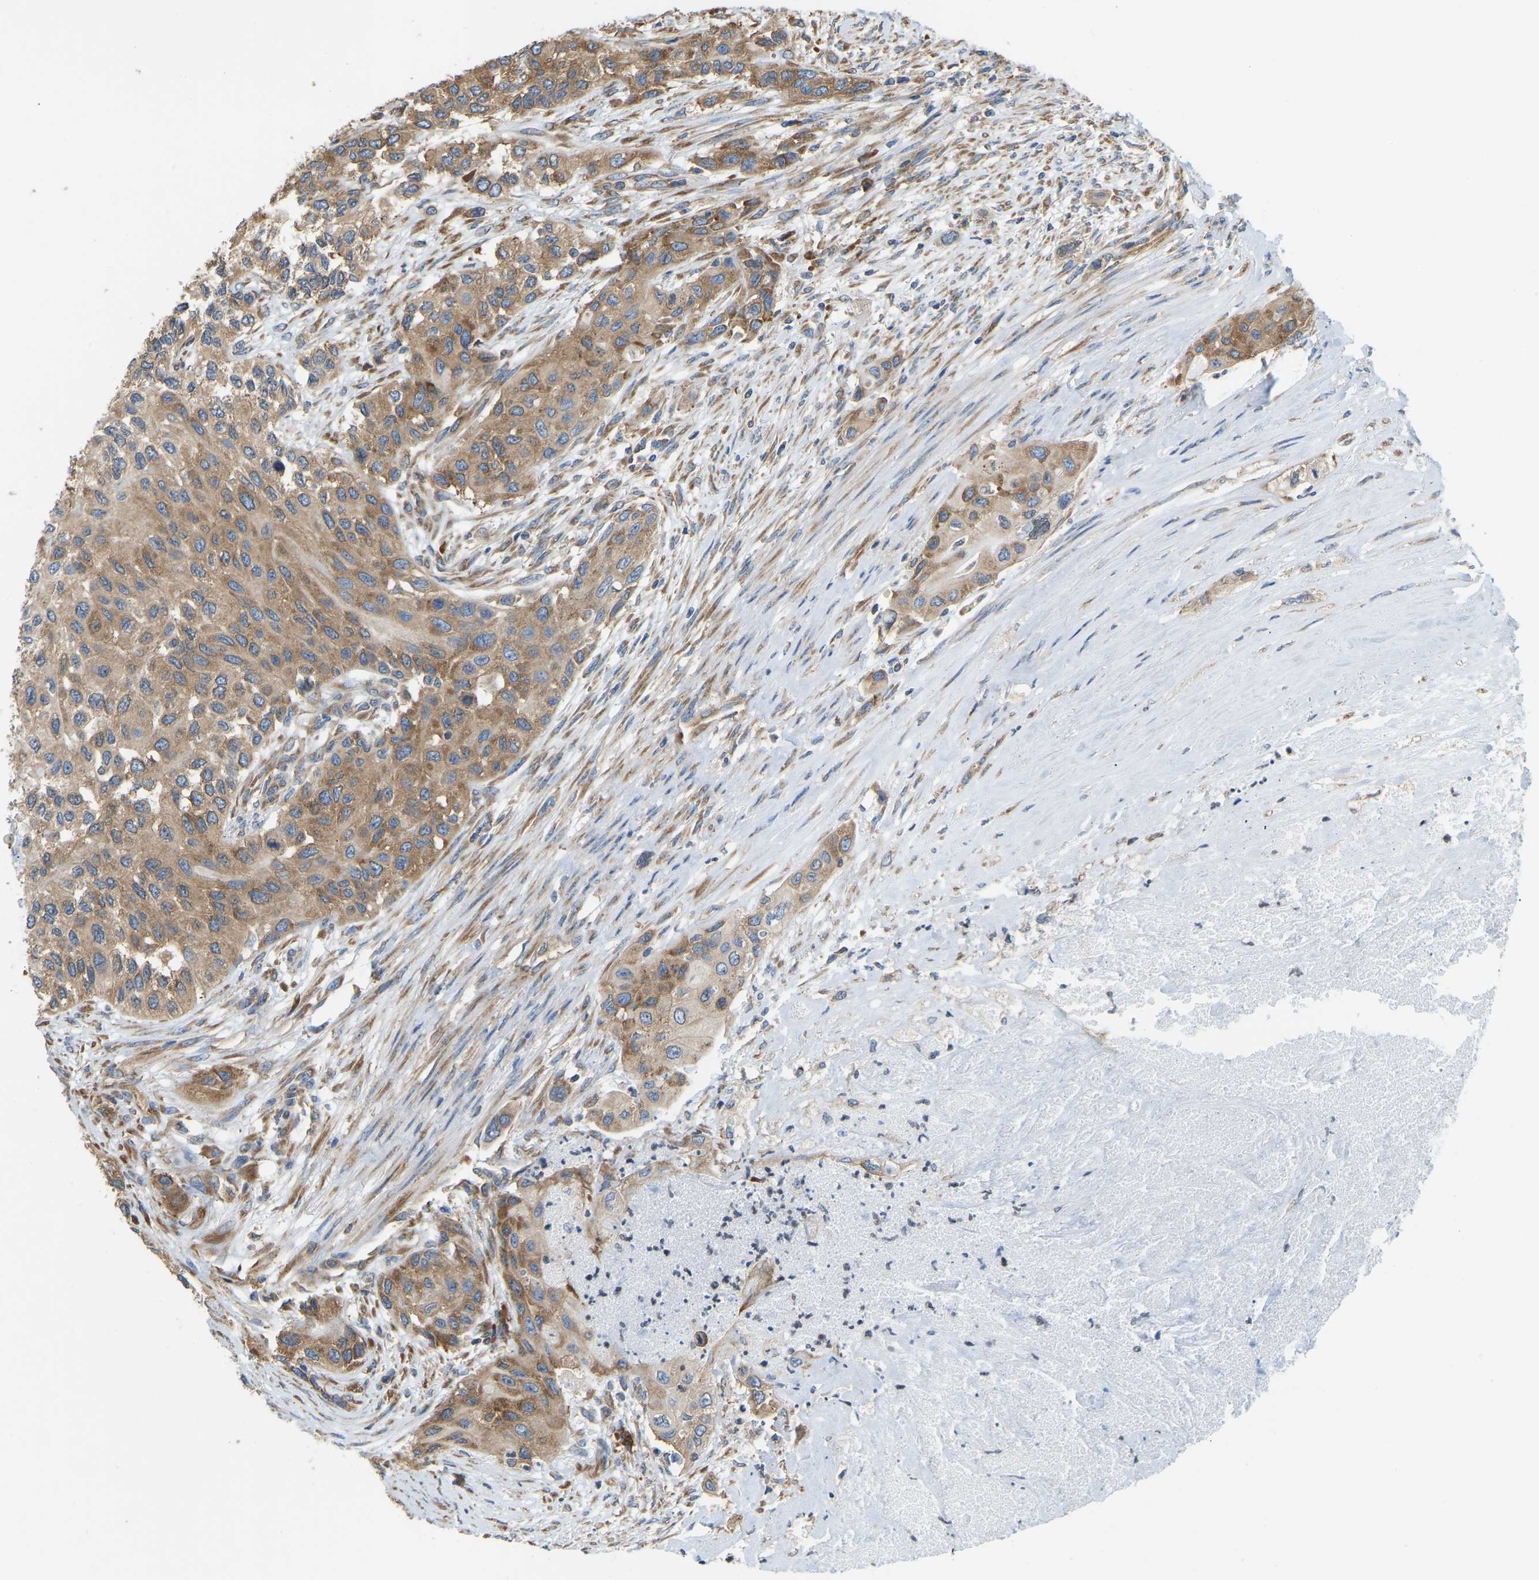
{"staining": {"intensity": "moderate", "quantity": ">75%", "location": "cytoplasmic/membranous"}, "tissue": "urothelial cancer", "cell_type": "Tumor cells", "image_type": "cancer", "snomed": [{"axis": "morphology", "description": "Urothelial carcinoma, High grade"}, {"axis": "topography", "description": "Urinary bladder"}], "caption": "The histopathology image reveals a brown stain indicating the presence of a protein in the cytoplasmic/membranous of tumor cells in urothelial cancer.", "gene": "RPS6KB2", "patient": {"sex": "female", "age": 56}}